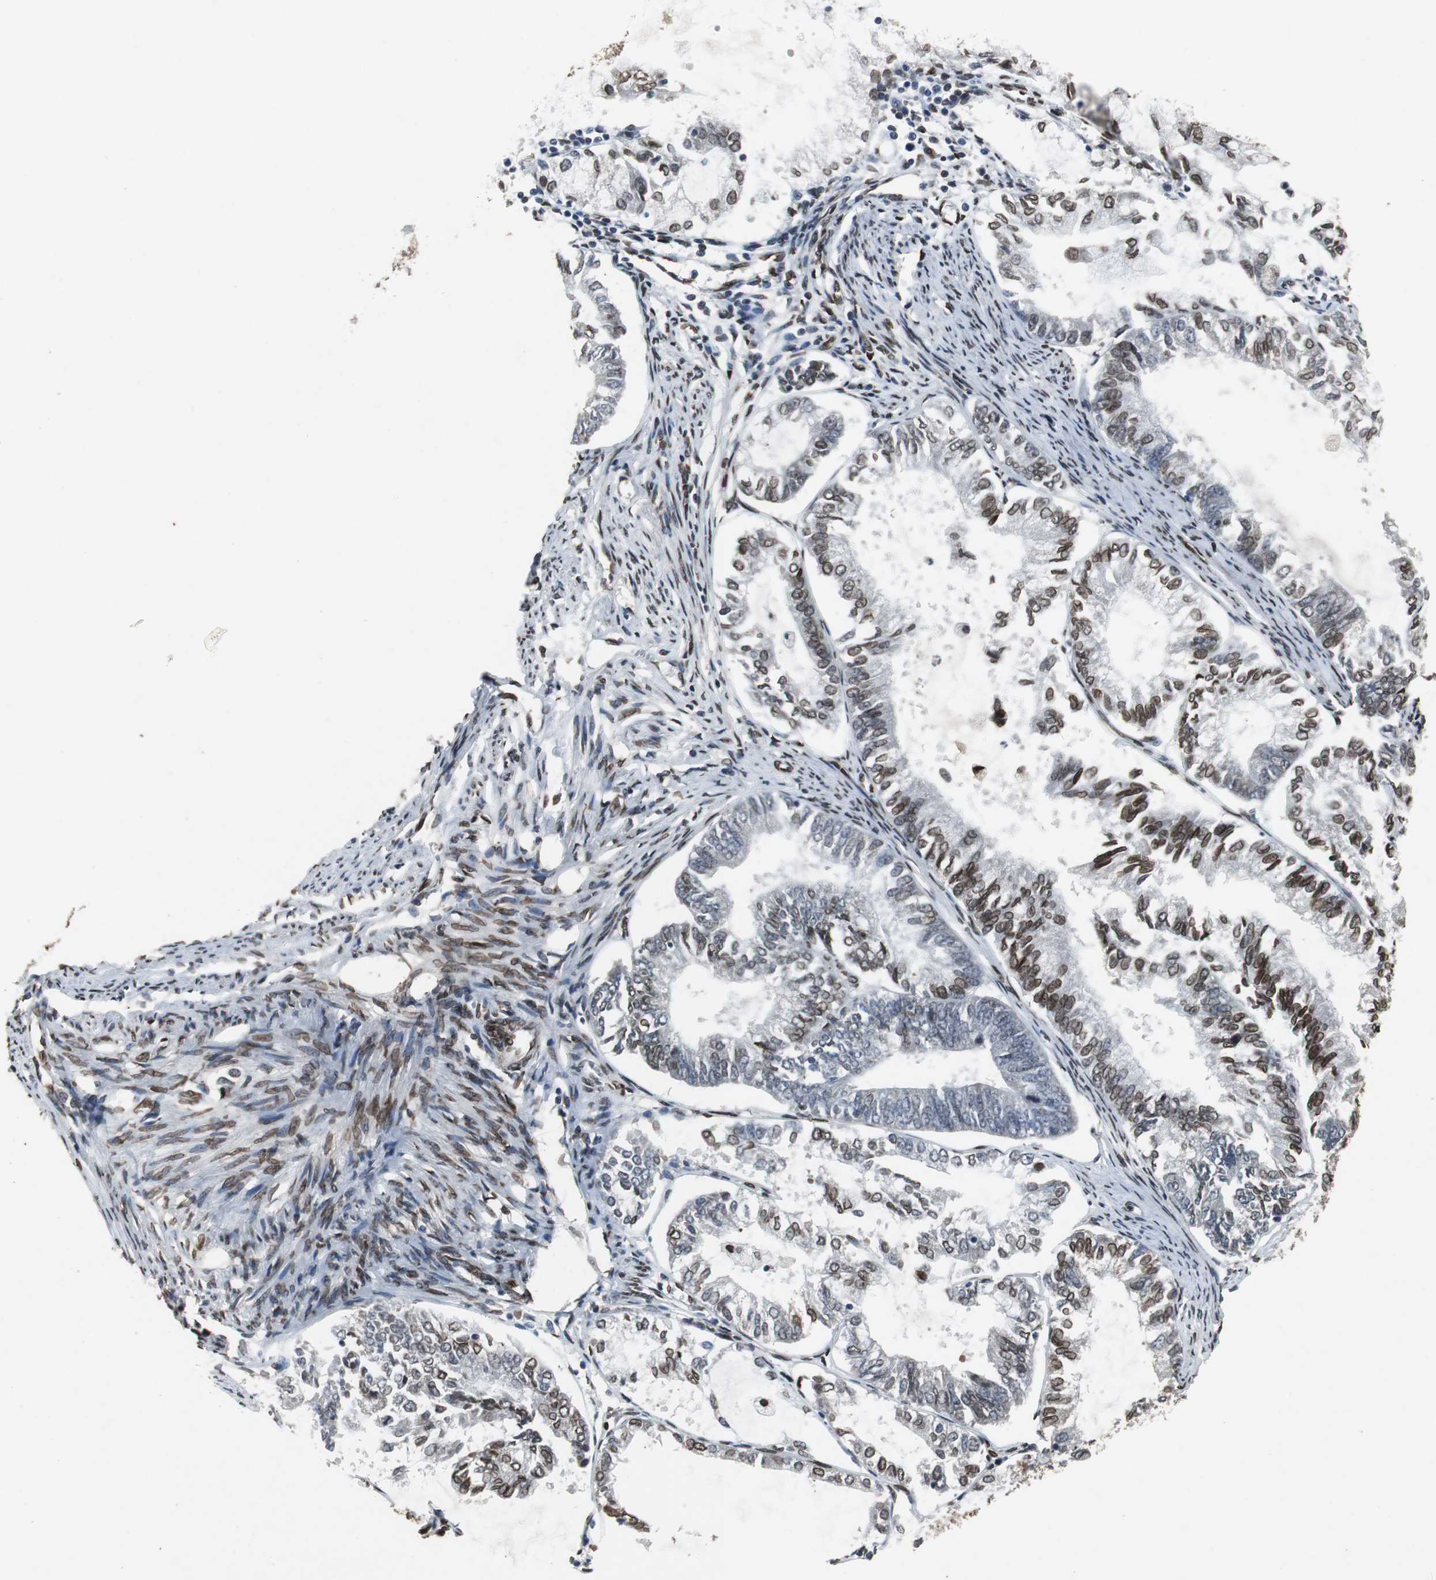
{"staining": {"intensity": "strong", "quantity": ">75%", "location": "cytoplasmic/membranous,nuclear"}, "tissue": "endometrial cancer", "cell_type": "Tumor cells", "image_type": "cancer", "snomed": [{"axis": "morphology", "description": "Adenocarcinoma, NOS"}, {"axis": "topography", "description": "Endometrium"}], "caption": "The micrograph shows staining of endometrial cancer (adenocarcinoma), revealing strong cytoplasmic/membranous and nuclear protein positivity (brown color) within tumor cells.", "gene": "LMNA", "patient": {"sex": "female", "age": 86}}